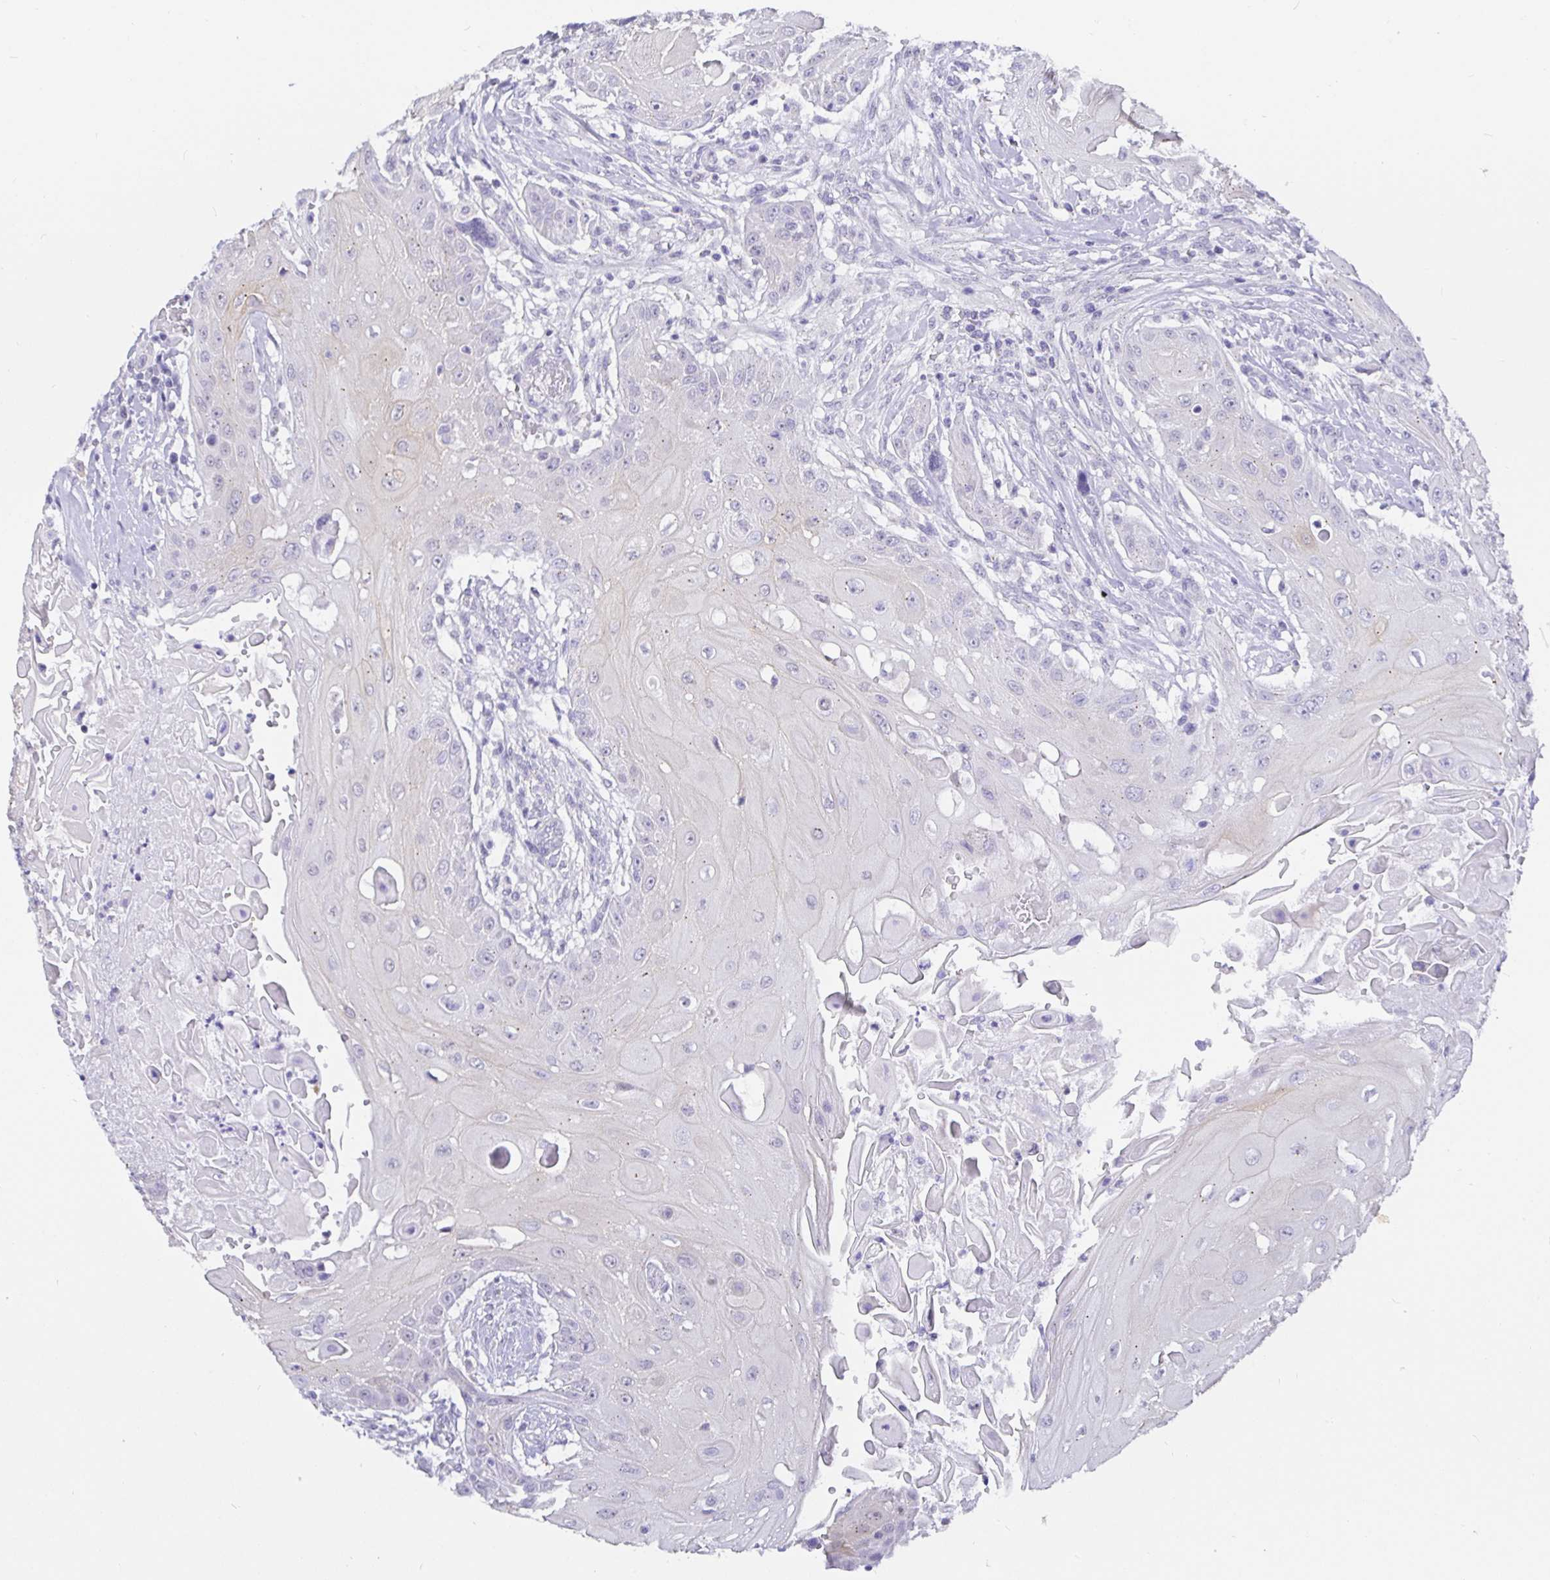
{"staining": {"intensity": "negative", "quantity": "none", "location": "none"}, "tissue": "head and neck cancer", "cell_type": "Tumor cells", "image_type": "cancer", "snomed": [{"axis": "morphology", "description": "Squamous cell carcinoma, NOS"}, {"axis": "topography", "description": "Oral tissue"}, {"axis": "topography", "description": "Head-Neck"}, {"axis": "topography", "description": "Neck, NOS"}], "caption": "Tumor cells show no significant staining in head and neck squamous cell carcinoma.", "gene": "EZHIP", "patient": {"sex": "female", "age": 55}}